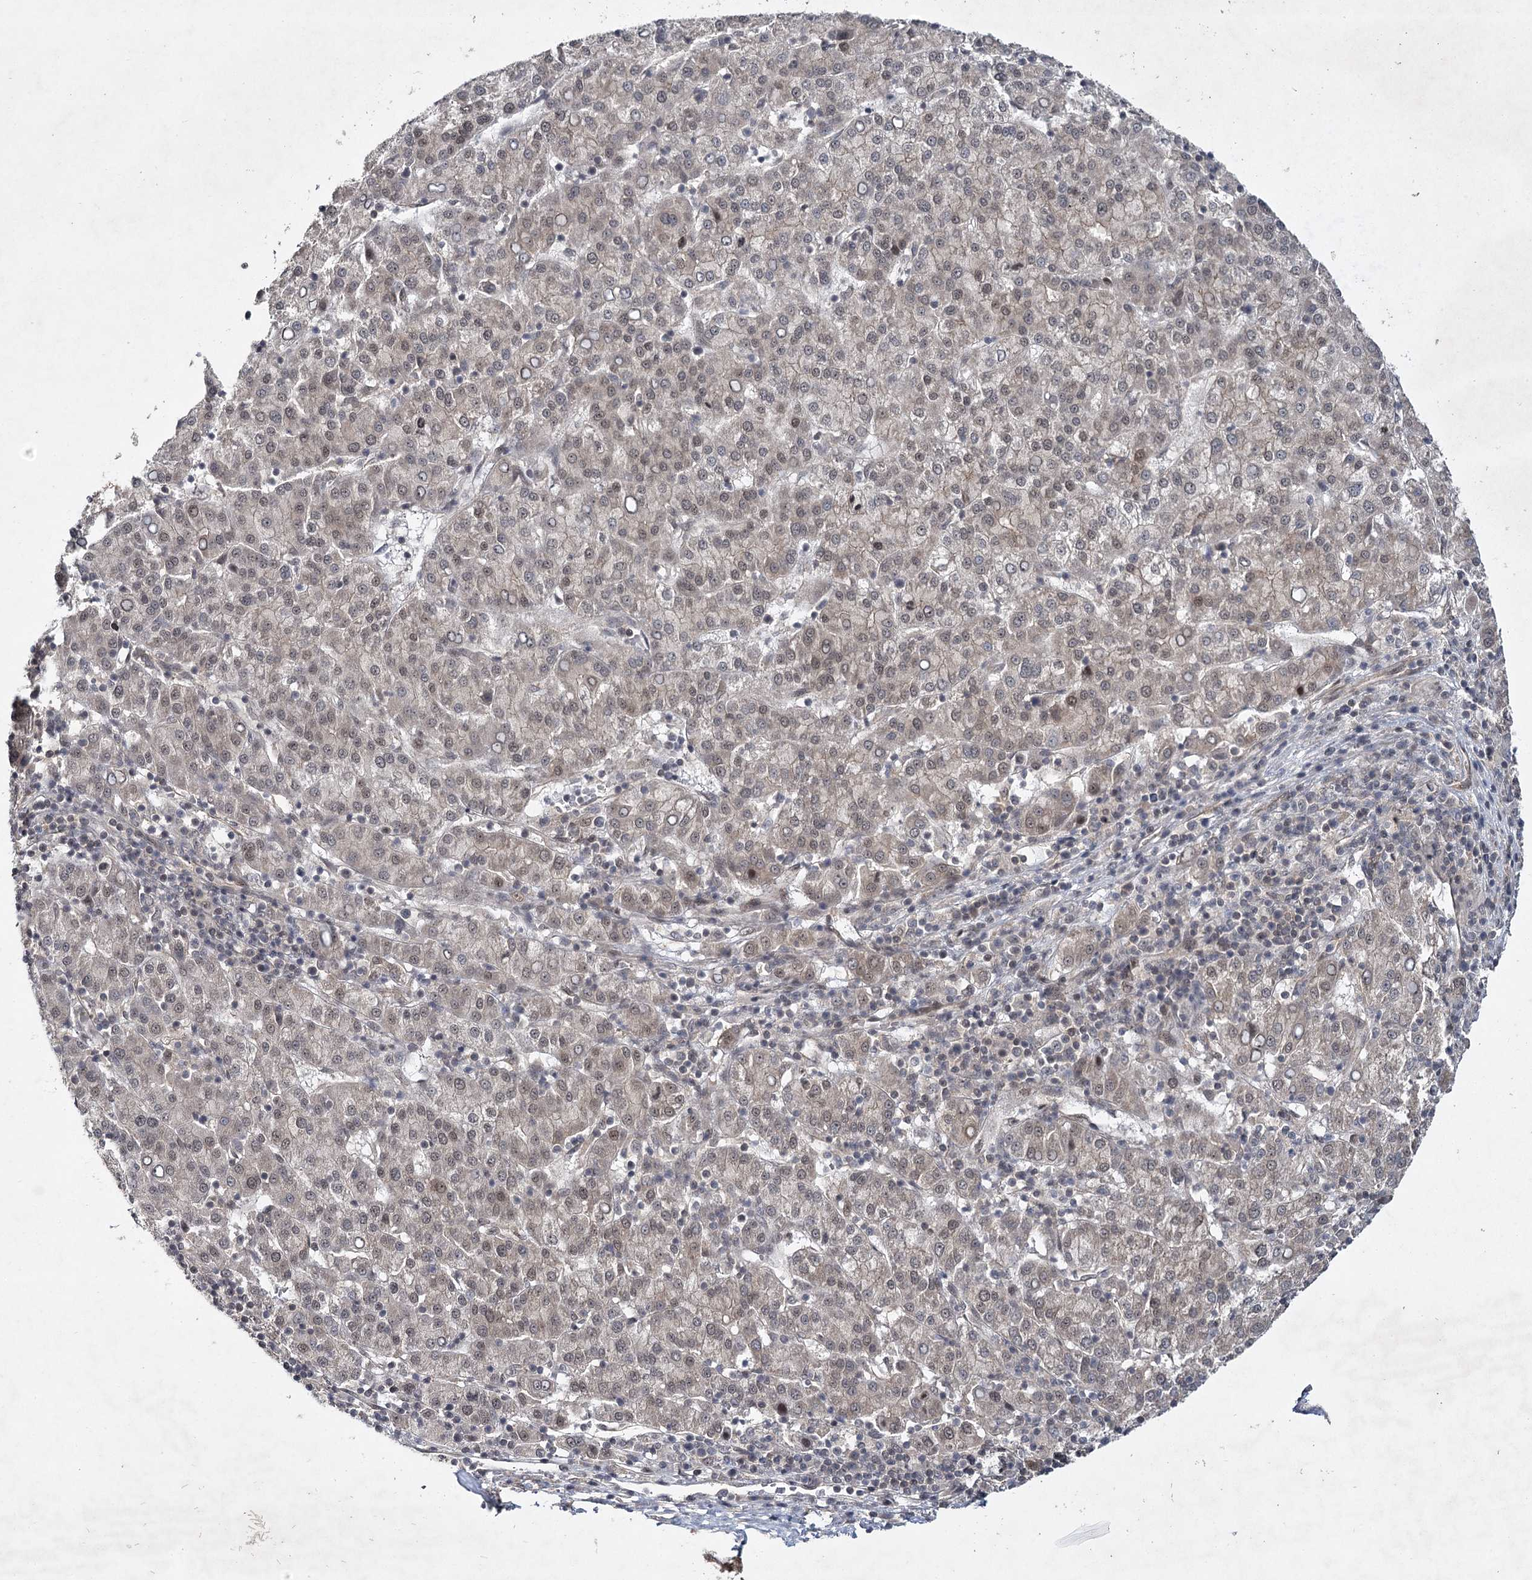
{"staining": {"intensity": "weak", "quantity": "25%-75%", "location": "cytoplasmic/membranous,nuclear"}, "tissue": "liver cancer", "cell_type": "Tumor cells", "image_type": "cancer", "snomed": [{"axis": "morphology", "description": "Carcinoma, Hepatocellular, NOS"}, {"axis": "topography", "description": "Liver"}], "caption": "Immunohistochemical staining of liver cancer displays low levels of weak cytoplasmic/membranous and nuclear protein expression in approximately 25%-75% of tumor cells. (brown staining indicates protein expression, while blue staining denotes nuclei).", "gene": "DCUN1D4", "patient": {"sex": "female", "age": 58}}